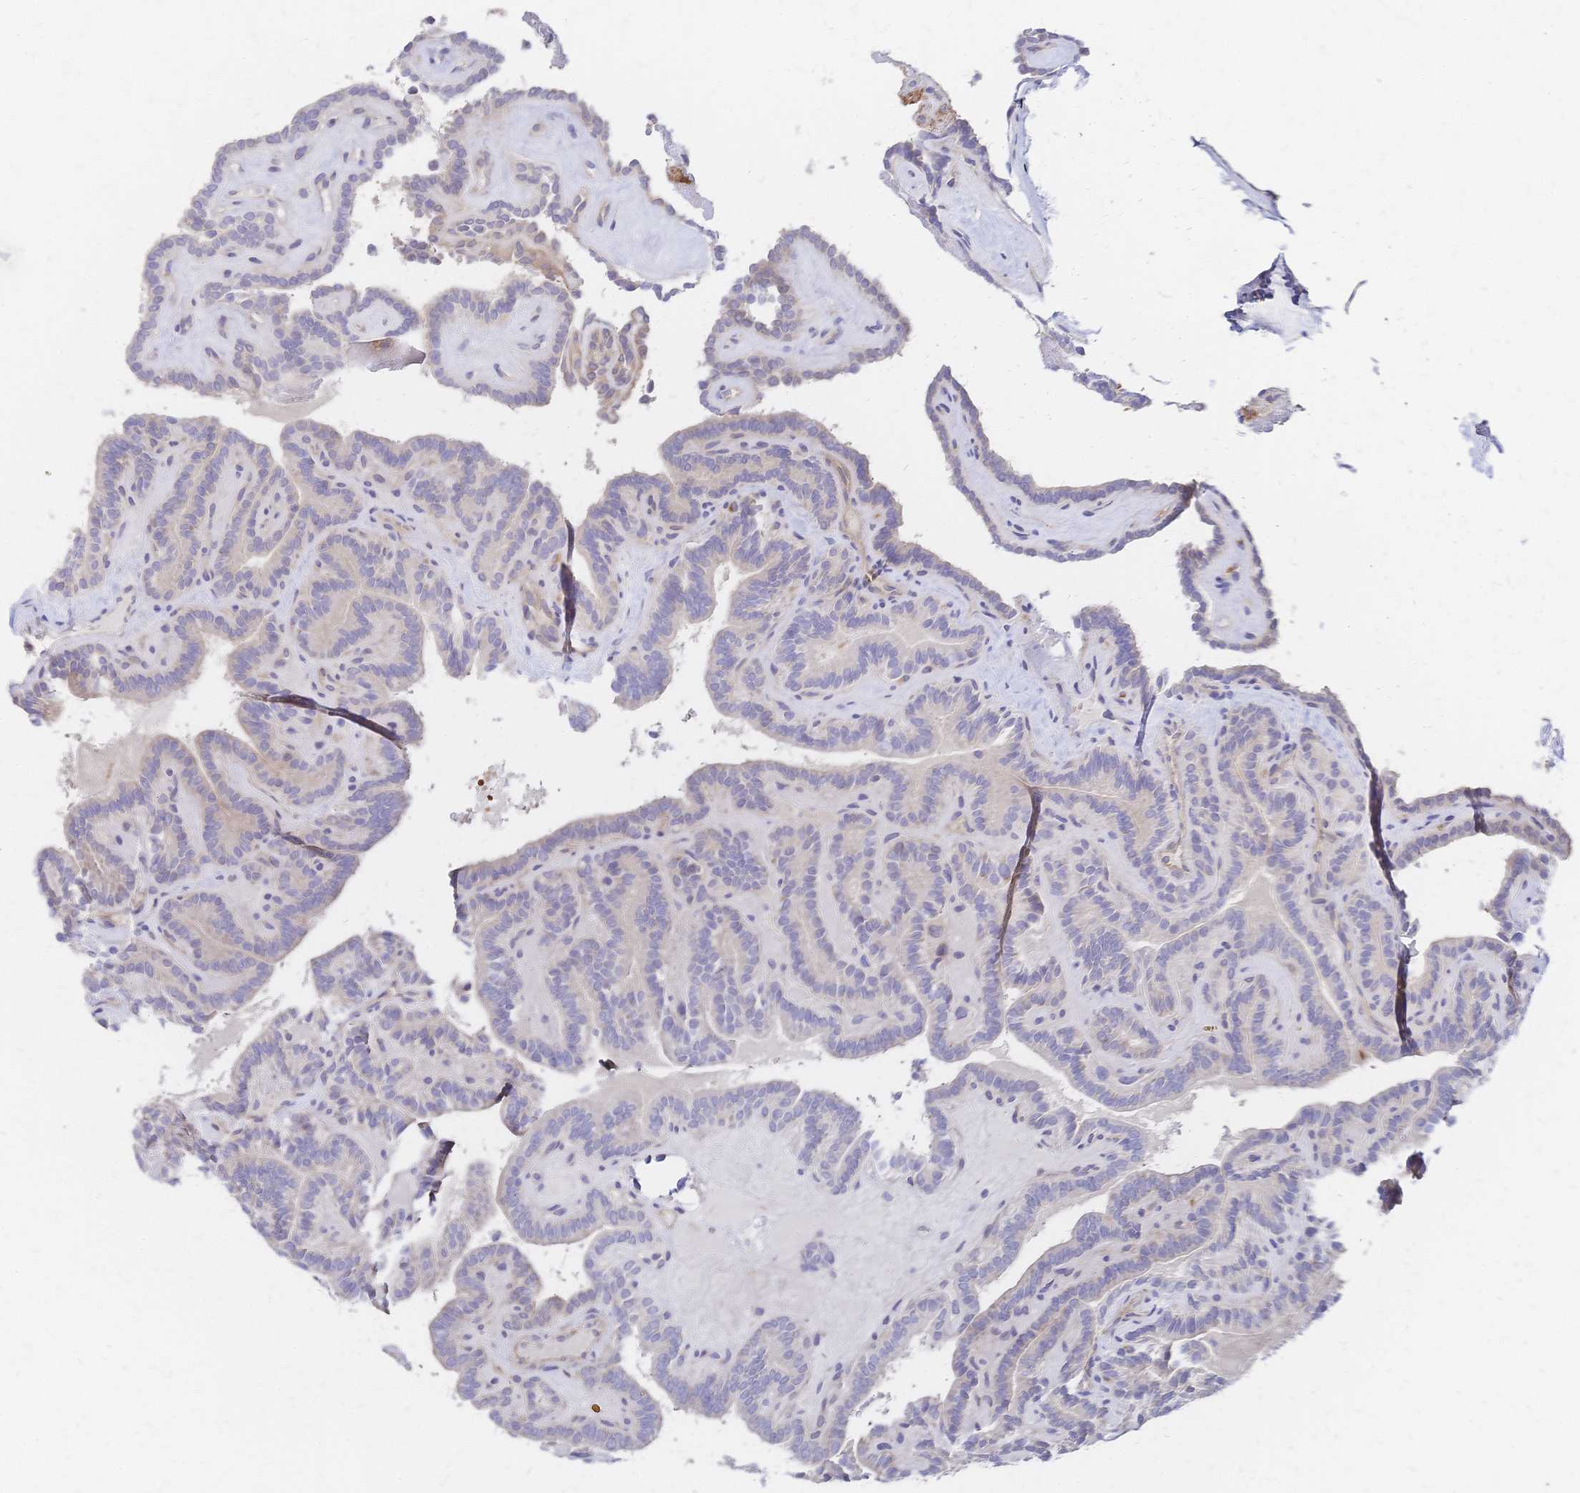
{"staining": {"intensity": "weak", "quantity": "<25%", "location": "cytoplasmic/membranous"}, "tissue": "thyroid cancer", "cell_type": "Tumor cells", "image_type": "cancer", "snomed": [{"axis": "morphology", "description": "Papillary adenocarcinoma, NOS"}, {"axis": "topography", "description": "Thyroid gland"}], "caption": "Human thyroid papillary adenocarcinoma stained for a protein using immunohistochemistry shows no expression in tumor cells.", "gene": "SLC5A1", "patient": {"sex": "female", "age": 21}}